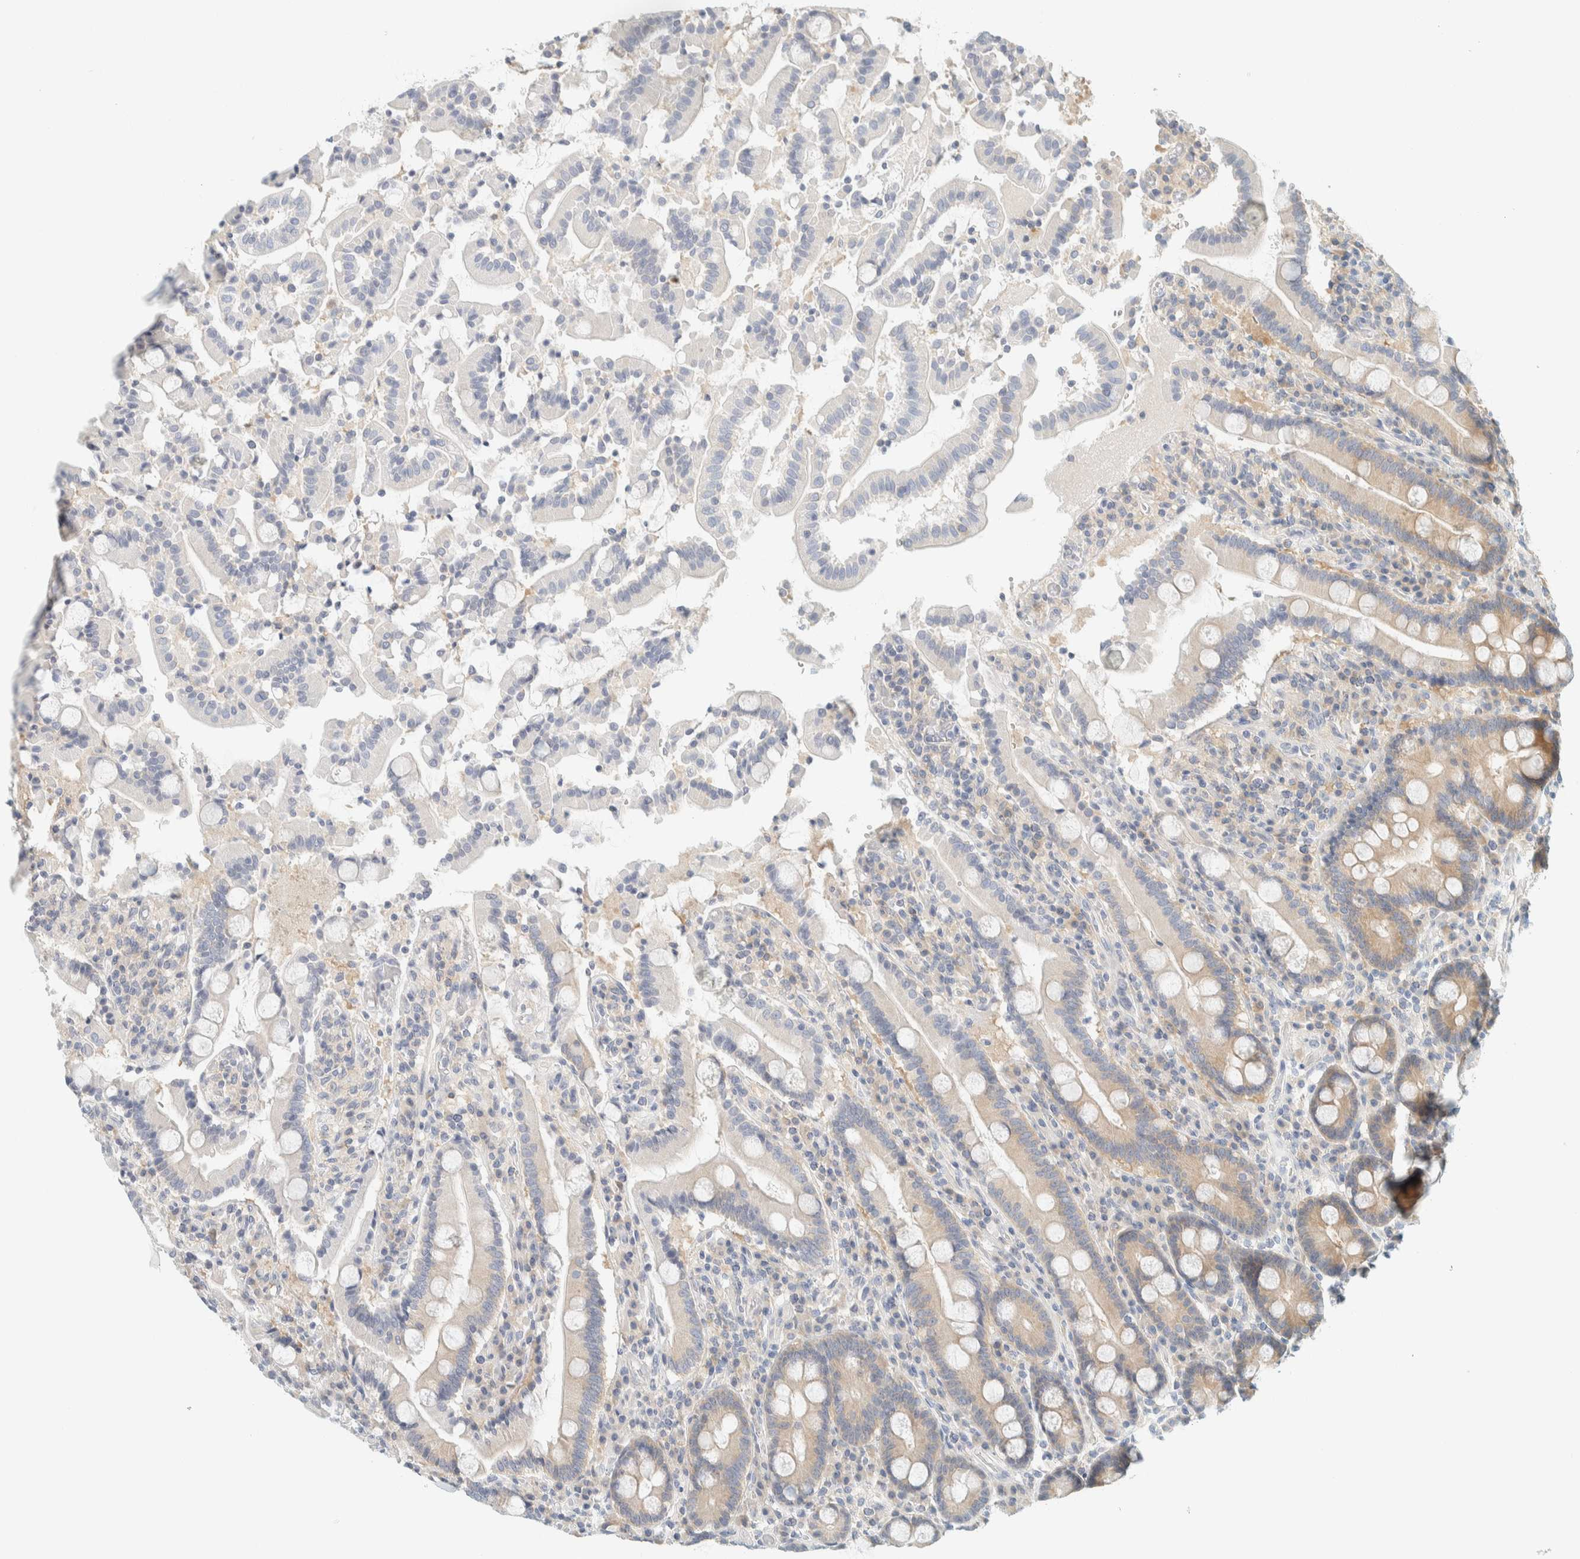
{"staining": {"intensity": "moderate", "quantity": "25%-75%", "location": "cytoplasmic/membranous"}, "tissue": "duodenum", "cell_type": "Glandular cells", "image_type": "normal", "snomed": [{"axis": "morphology", "description": "Normal tissue, NOS"}, {"axis": "topography", "description": "Small intestine, NOS"}], "caption": "A medium amount of moderate cytoplasmic/membranous positivity is identified in approximately 25%-75% of glandular cells in unremarkable duodenum. (DAB IHC, brown staining for protein, blue staining for nuclei).", "gene": "AARSD1", "patient": {"sex": "female", "age": 71}}